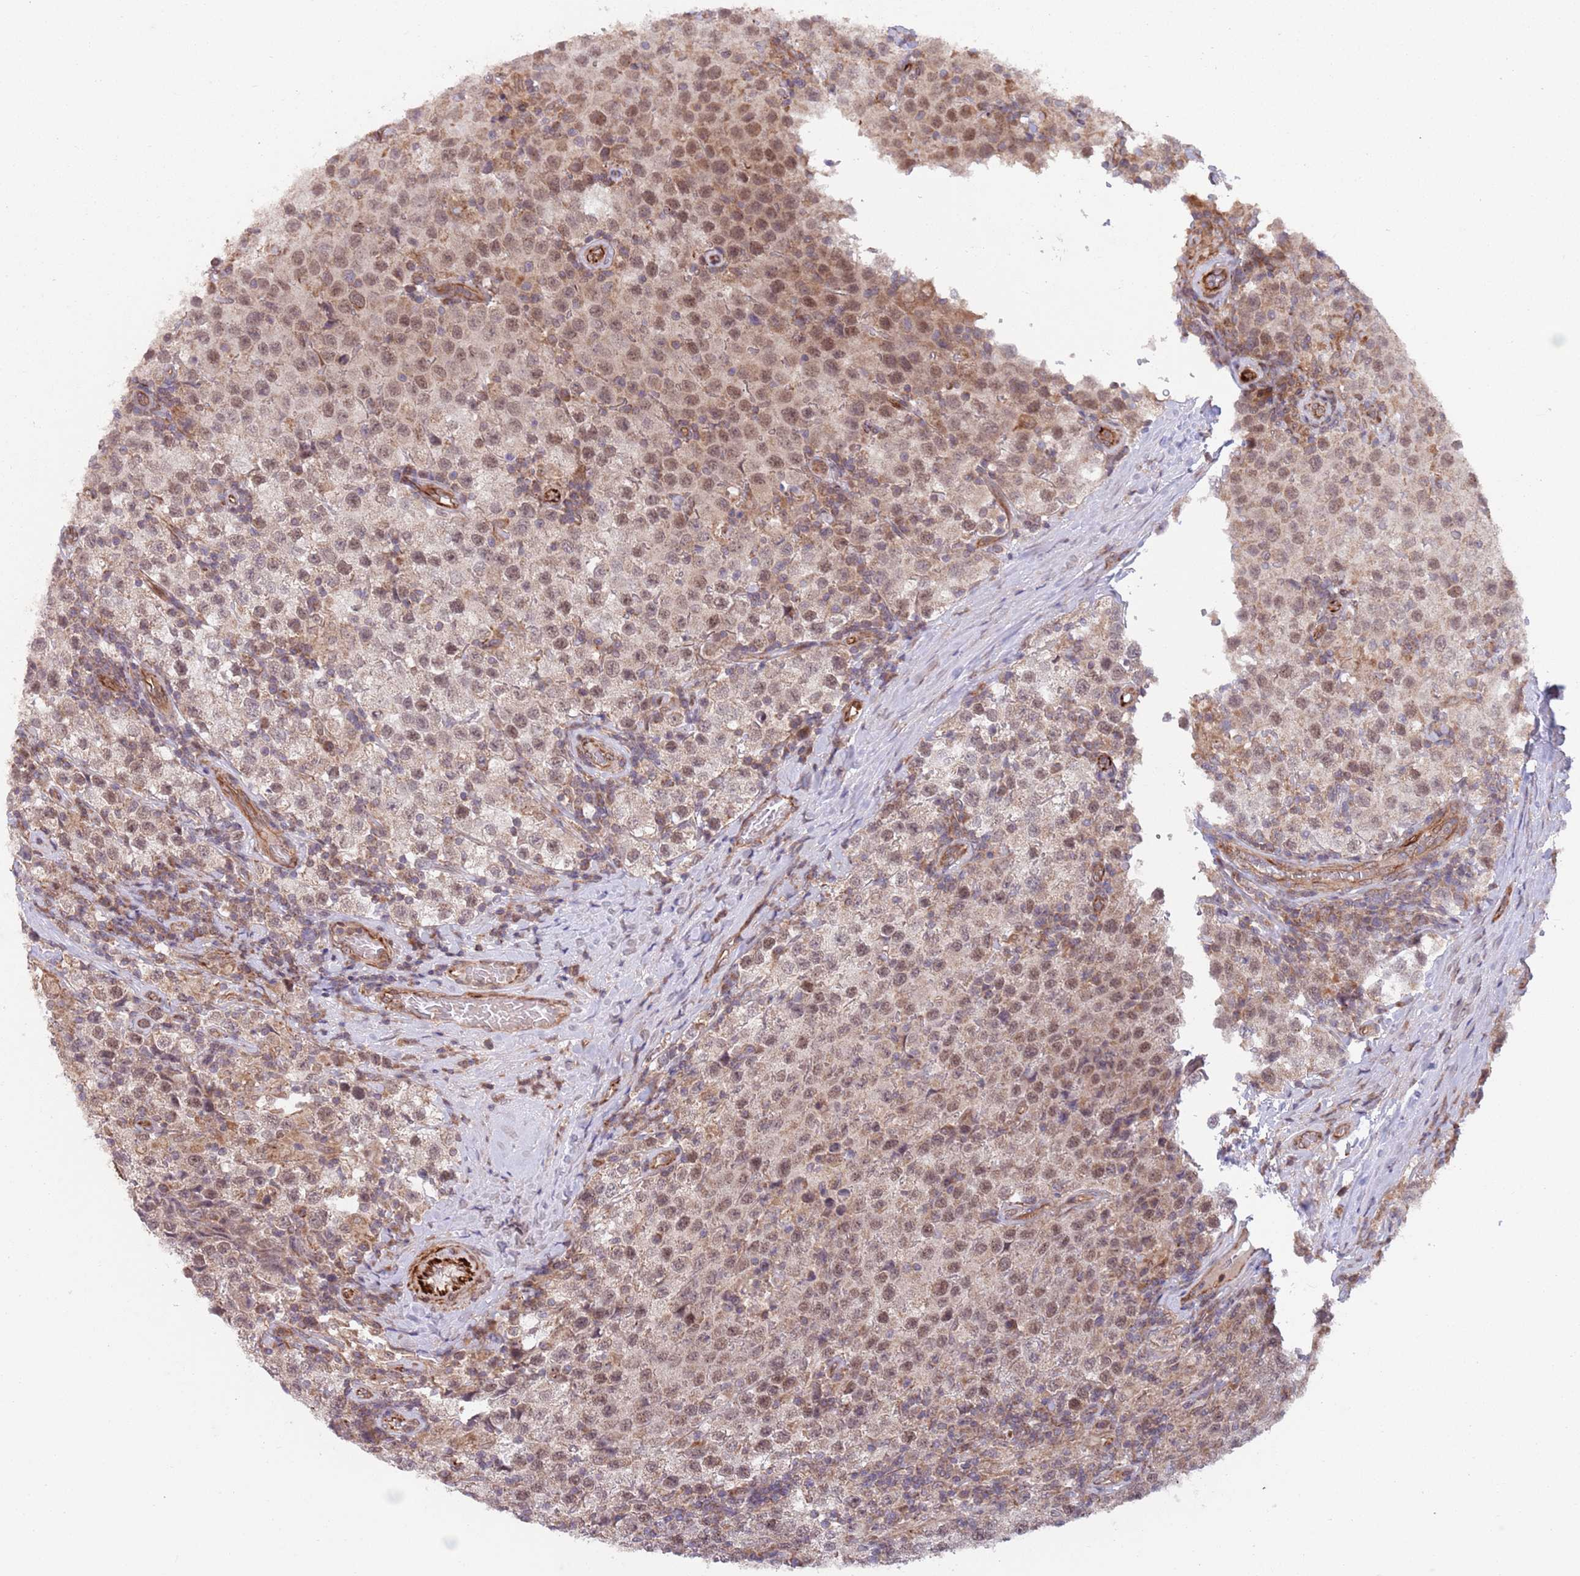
{"staining": {"intensity": "weak", "quantity": ">75%", "location": "nuclear"}, "tissue": "testis cancer", "cell_type": "Tumor cells", "image_type": "cancer", "snomed": [{"axis": "morphology", "description": "Seminoma, NOS"}, {"axis": "morphology", "description": "Carcinoma, Embryonal, NOS"}, {"axis": "topography", "description": "Testis"}], "caption": "Immunohistochemical staining of human testis cancer exhibits low levels of weak nuclear staining in about >75% of tumor cells. (IHC, brightfield microscopy, high magnification).", "gene": "CHD9", "patient": {"sex": "male", "age": 41}}